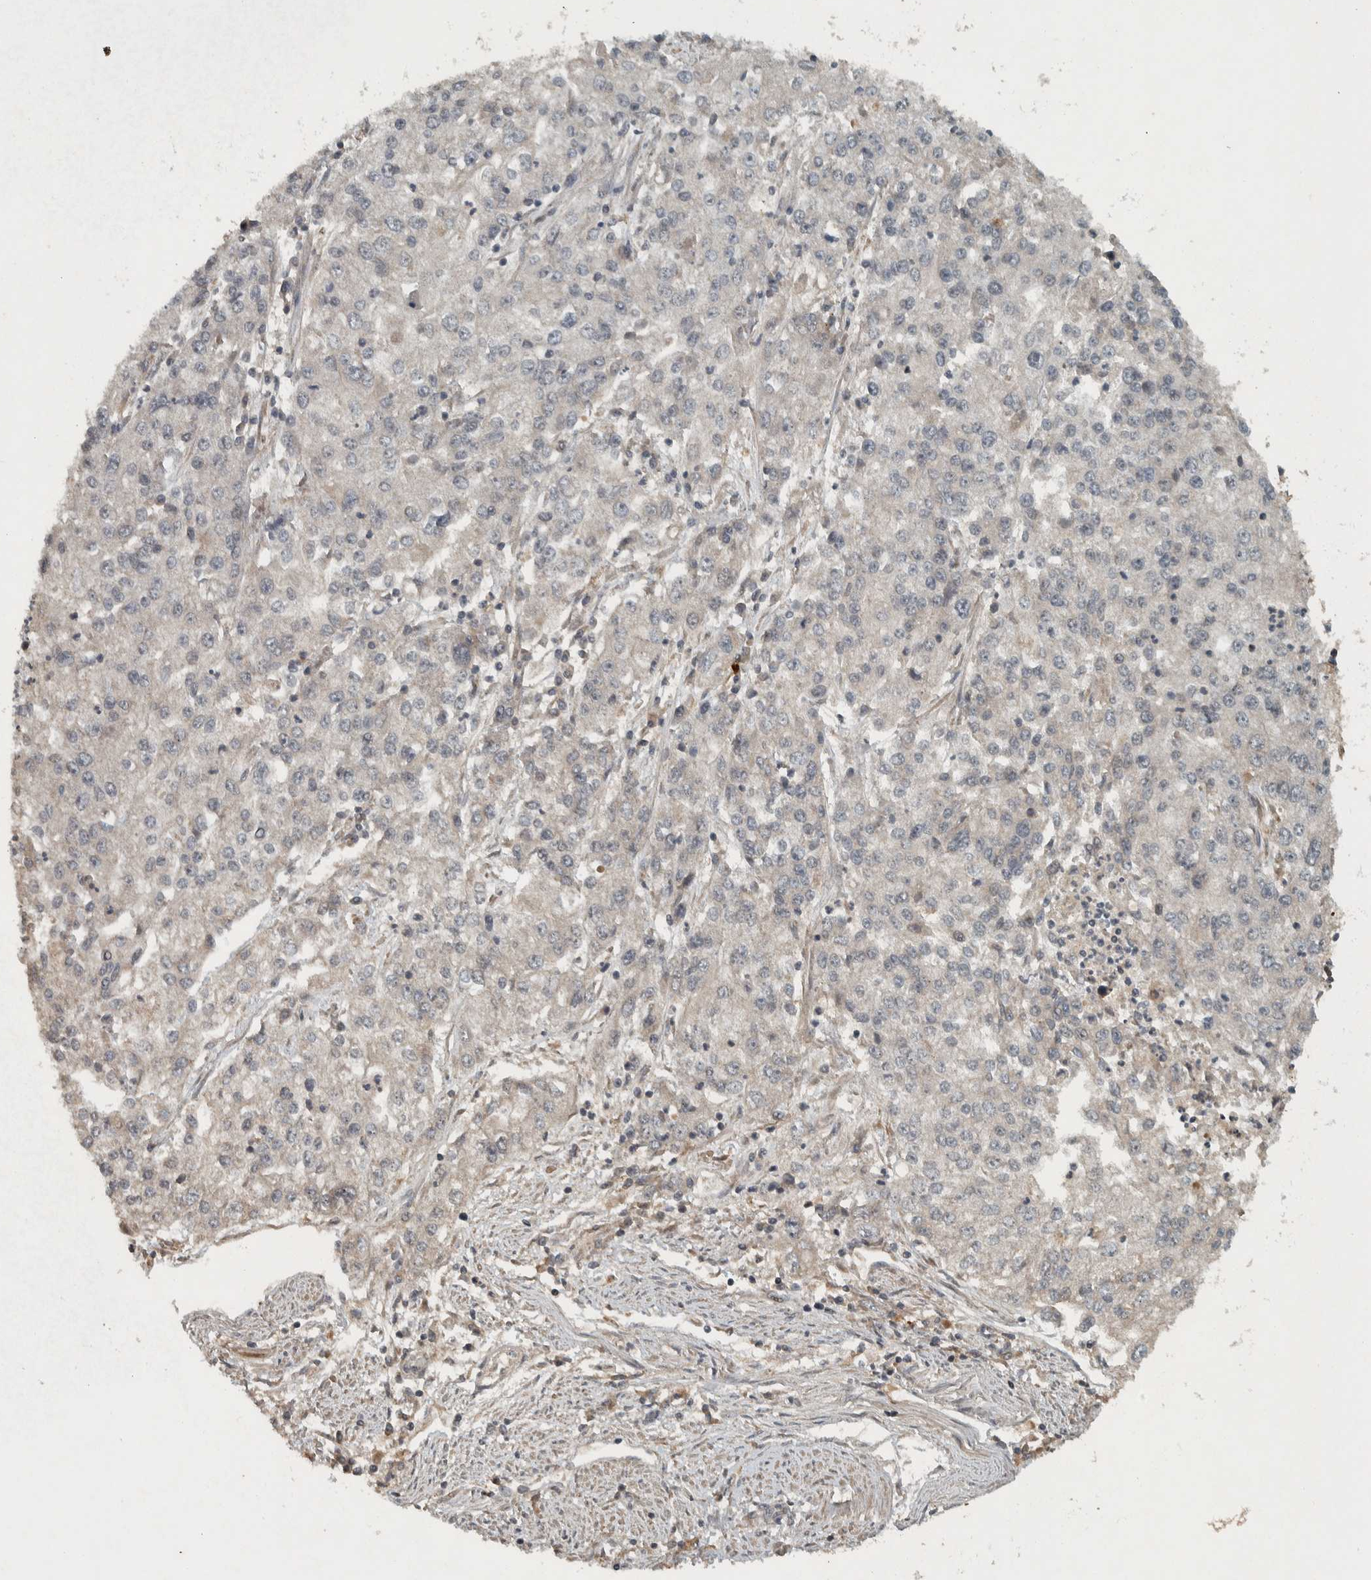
{"staining": {"intensity": "negative", "quantity": "none", "location": "none"}, "tissue": "endometrial cancer", "cell_type": "Tumor cells", "image_type": "cancer", "snomed": [{"axis": "morphology", "description": "Adenocarcinoma, NOS"}, {"axis": "topography", "description": "Endometrium"}], "caption": "Photomicrograph shows no significant protein staining in tumor cells of endometrial cancer (adenocarcinoma). Nuclei are stained in blue.", "gene": "KIFAP3", "patient": {"sex": "female", "age": 49}}